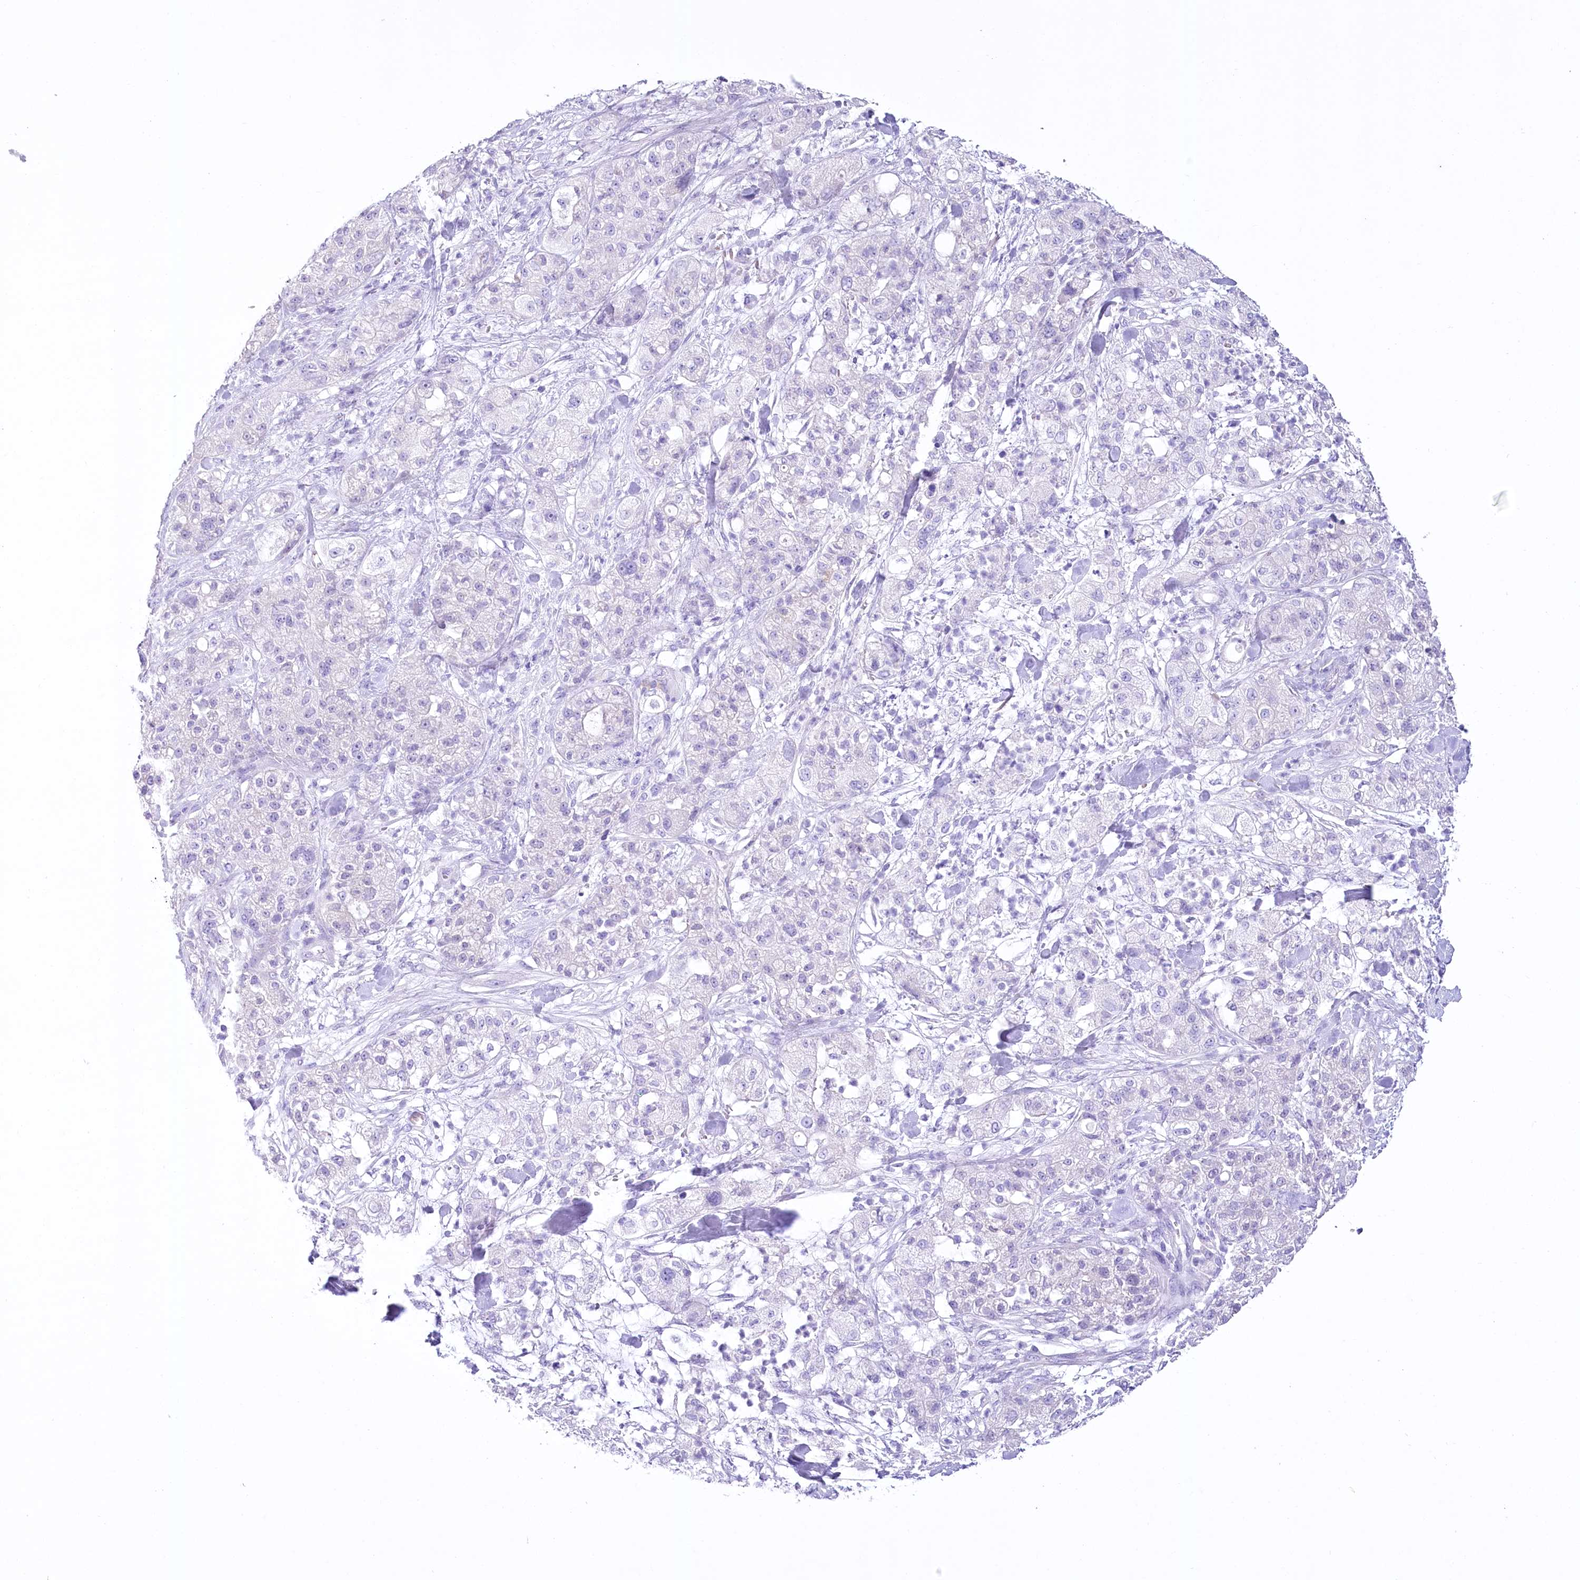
{"staining": {"intensity": "negative", "quantity": "none", "location": "none"}, "tissue": "pancreatic cancer", "cell_type": "Tumor cells", "image_type": "cancer", "snomed": [{"axis": "morphology", "description": "Adenocarcinoma, NOS"}, {"axis": "topography", "description": "Pancreas"}], "caption": "Tumor cells show no significant protein expression in adenocarcinoma (pancreatic).", "gene": "PBLD", "patient": {"sex": "female", "age": 78}}